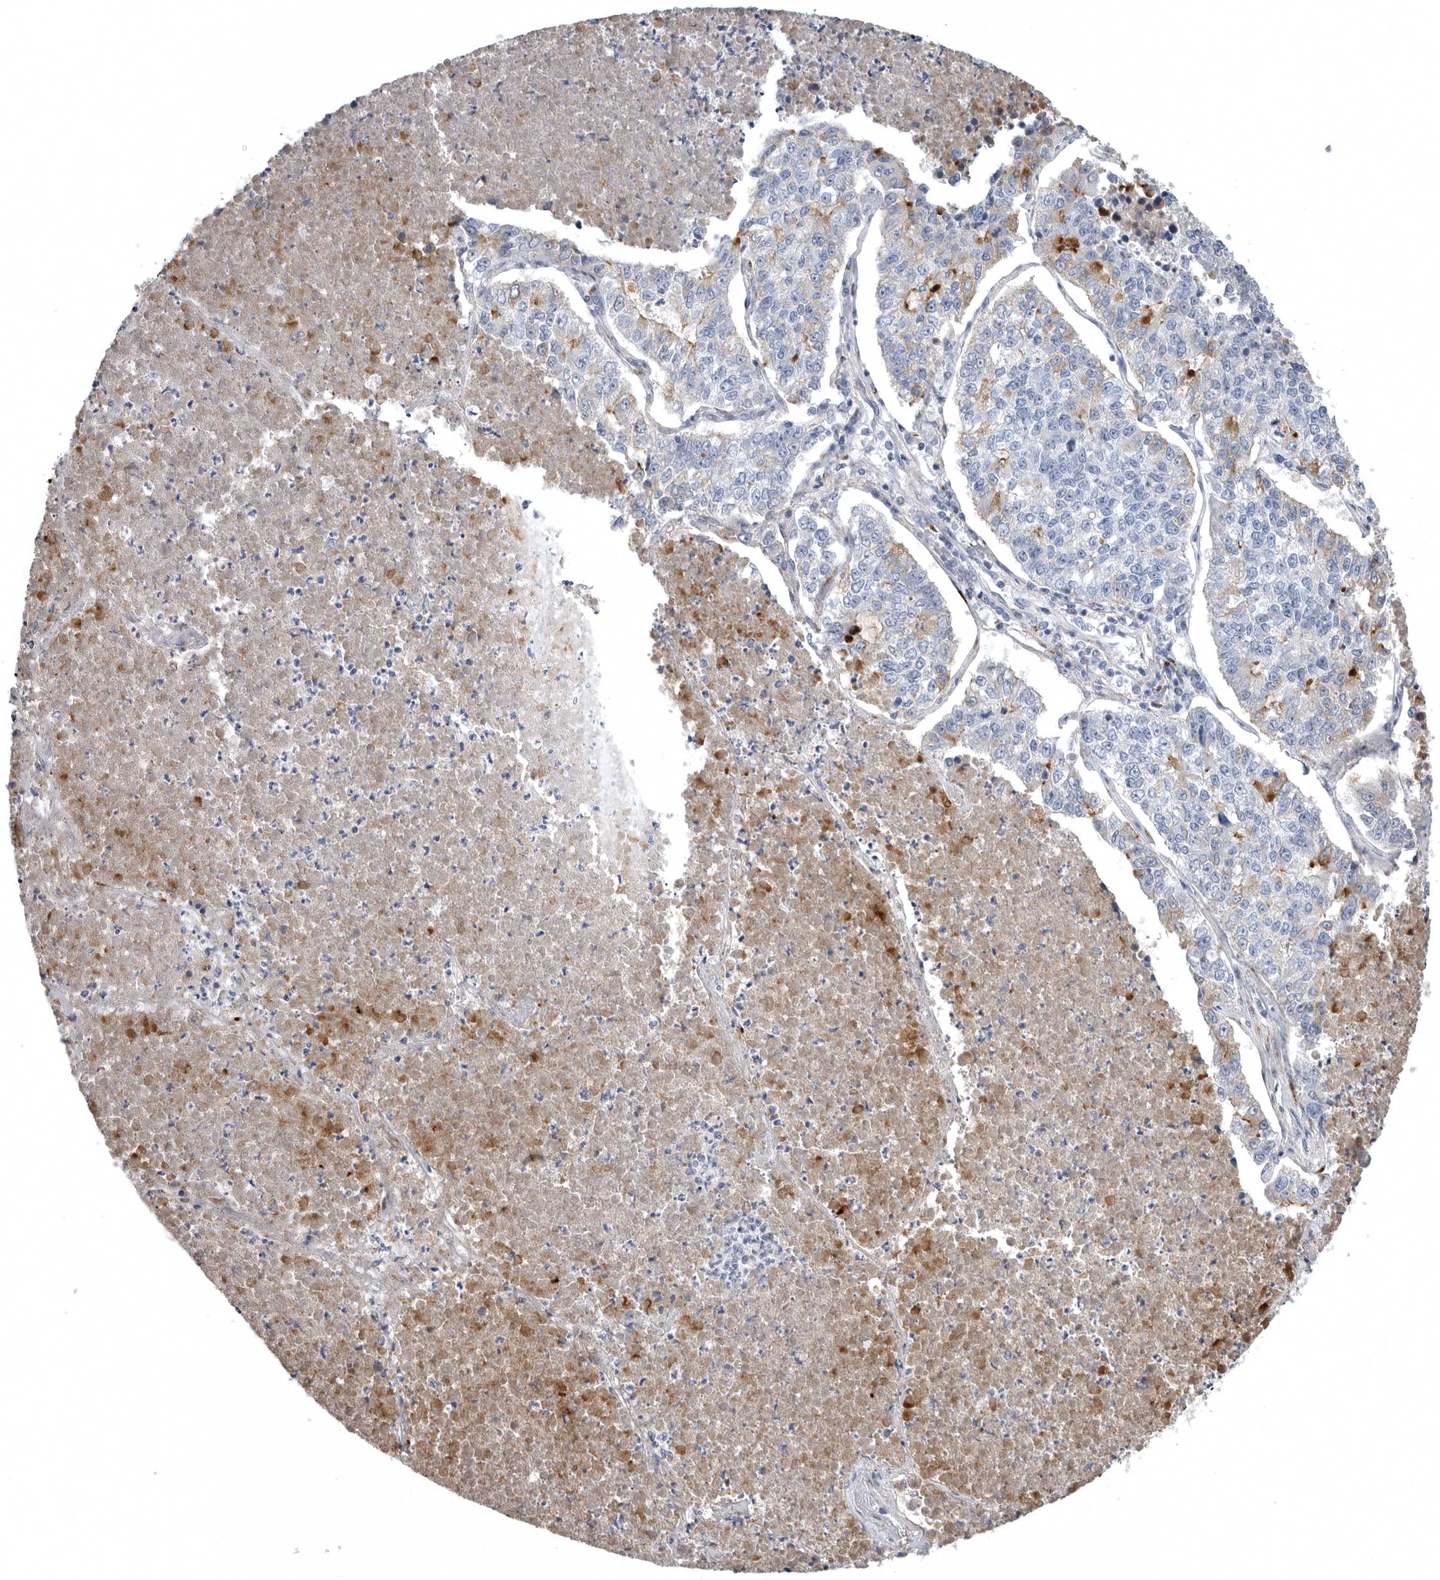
{"staining": {"intensity": "moderate", "quantity": "<25%", "location": "cytoplasmic/membranous"}, "tissue": "lung cancer", "cell_type": "Tumor cells", "image_type": "cancer", "snomed": [{"axis": "morphology", "description": "Adenocarcinoma, NOS"}, {"axis": "topography", "description": "Lung"}], "caption": "Immunohistochemical staining of human lung adenocarcinoma shows low levels of moderate cytoplasmic/membranous protein expression in approximately <25% of tumor cells. (IHC, brightfield microscopy, high magnification).", "gene": "TIMP1", "patient": {"sex": "male", "age": 49}}